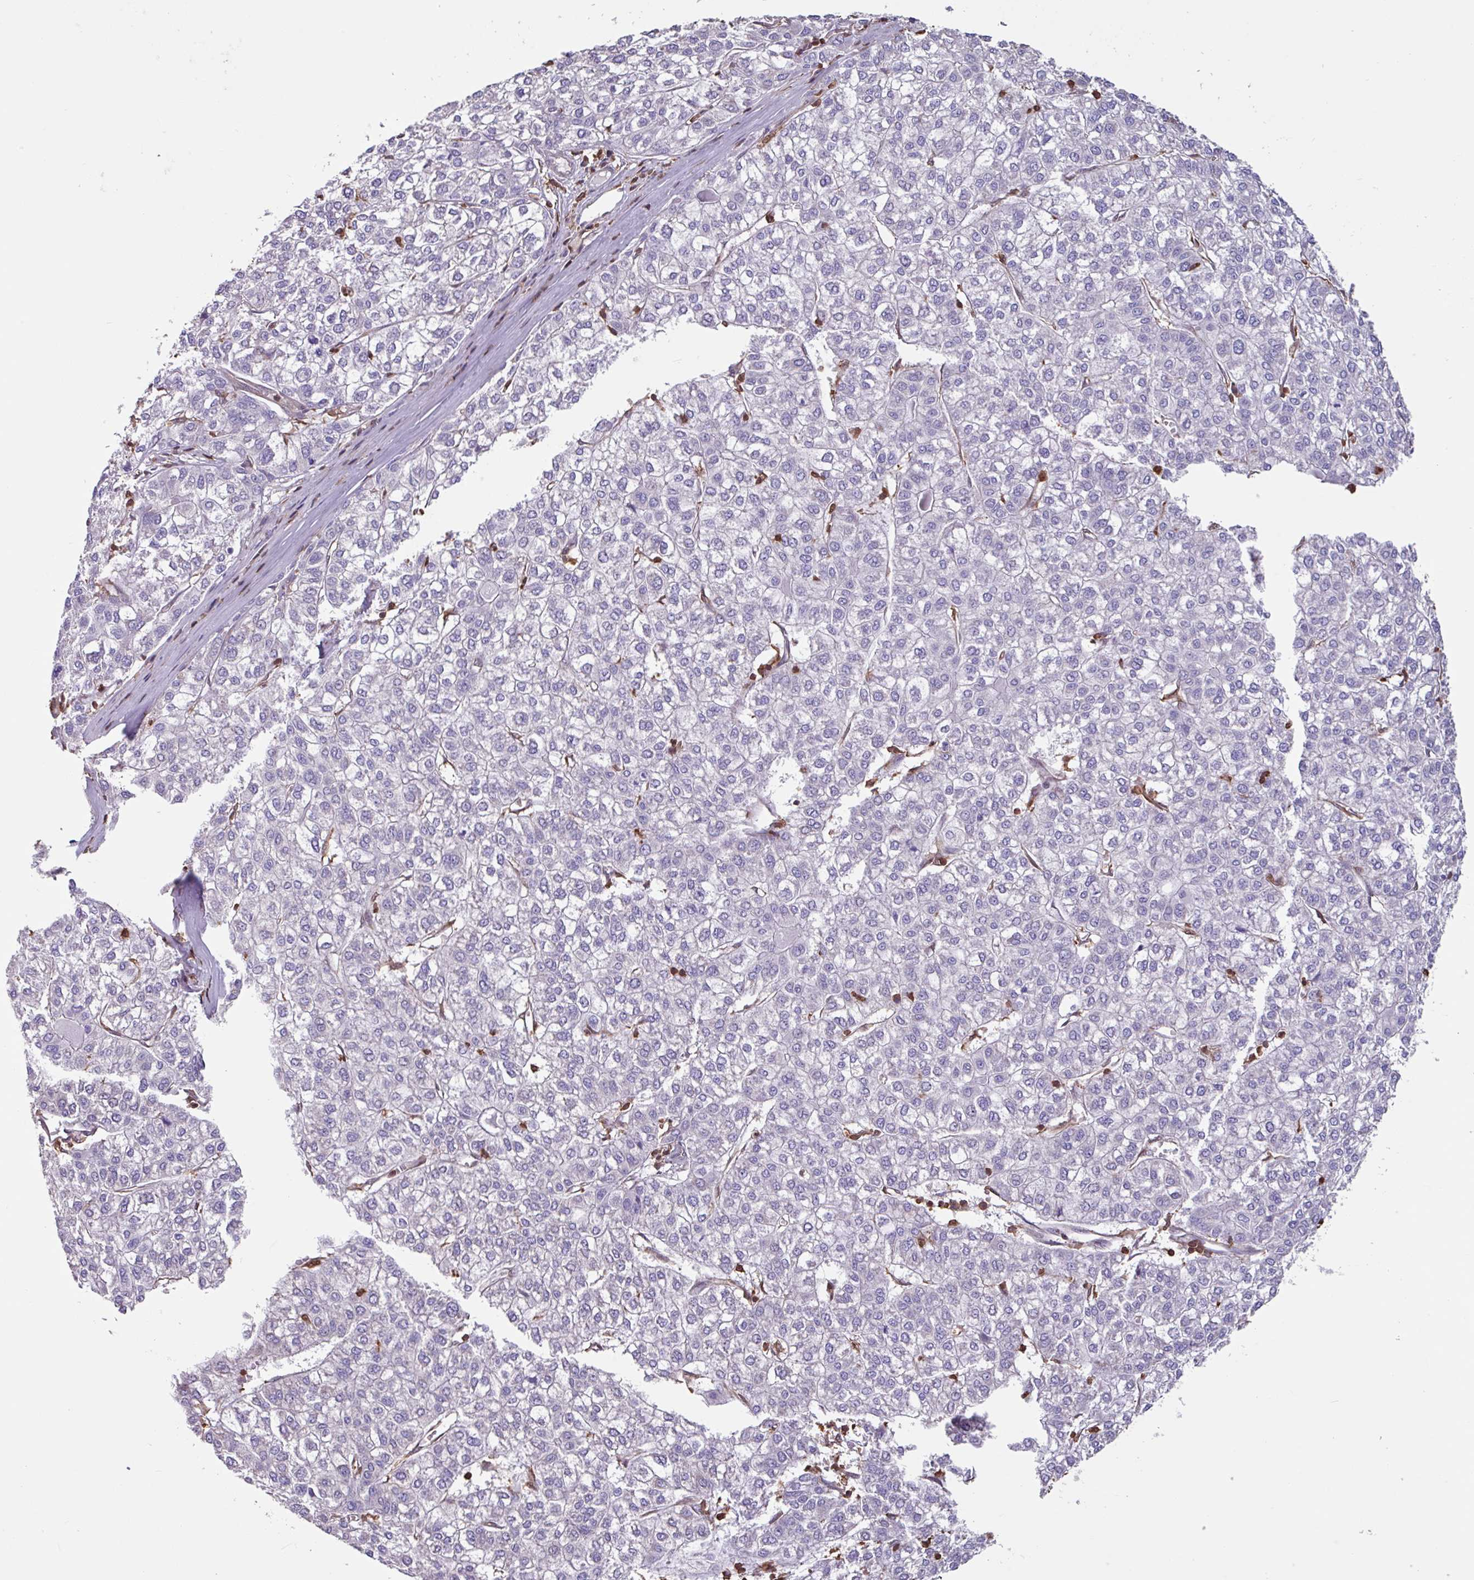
{"staining": {"intensity": "negative", "quantity": "none", "location": "none"}, "tissue": "liver cancer", "cell_type": "Tumor cells", "image_type": "cancer", "snomed": [{"axis": "morphology", "description": "Carcinoma, Hepatocellular, NOS"}, {"axis": "topography", "description": "Liver"}], "caption": "The histopathology image exhibits no significant positivity in tumor cells of liver cancer. (Brightfield microscopy of DAB (3,3'-diaminobenzidine) IHC at high magnification).", "gene": "ARHGDIB", "patient": {"sex": "female", "age": 43}}